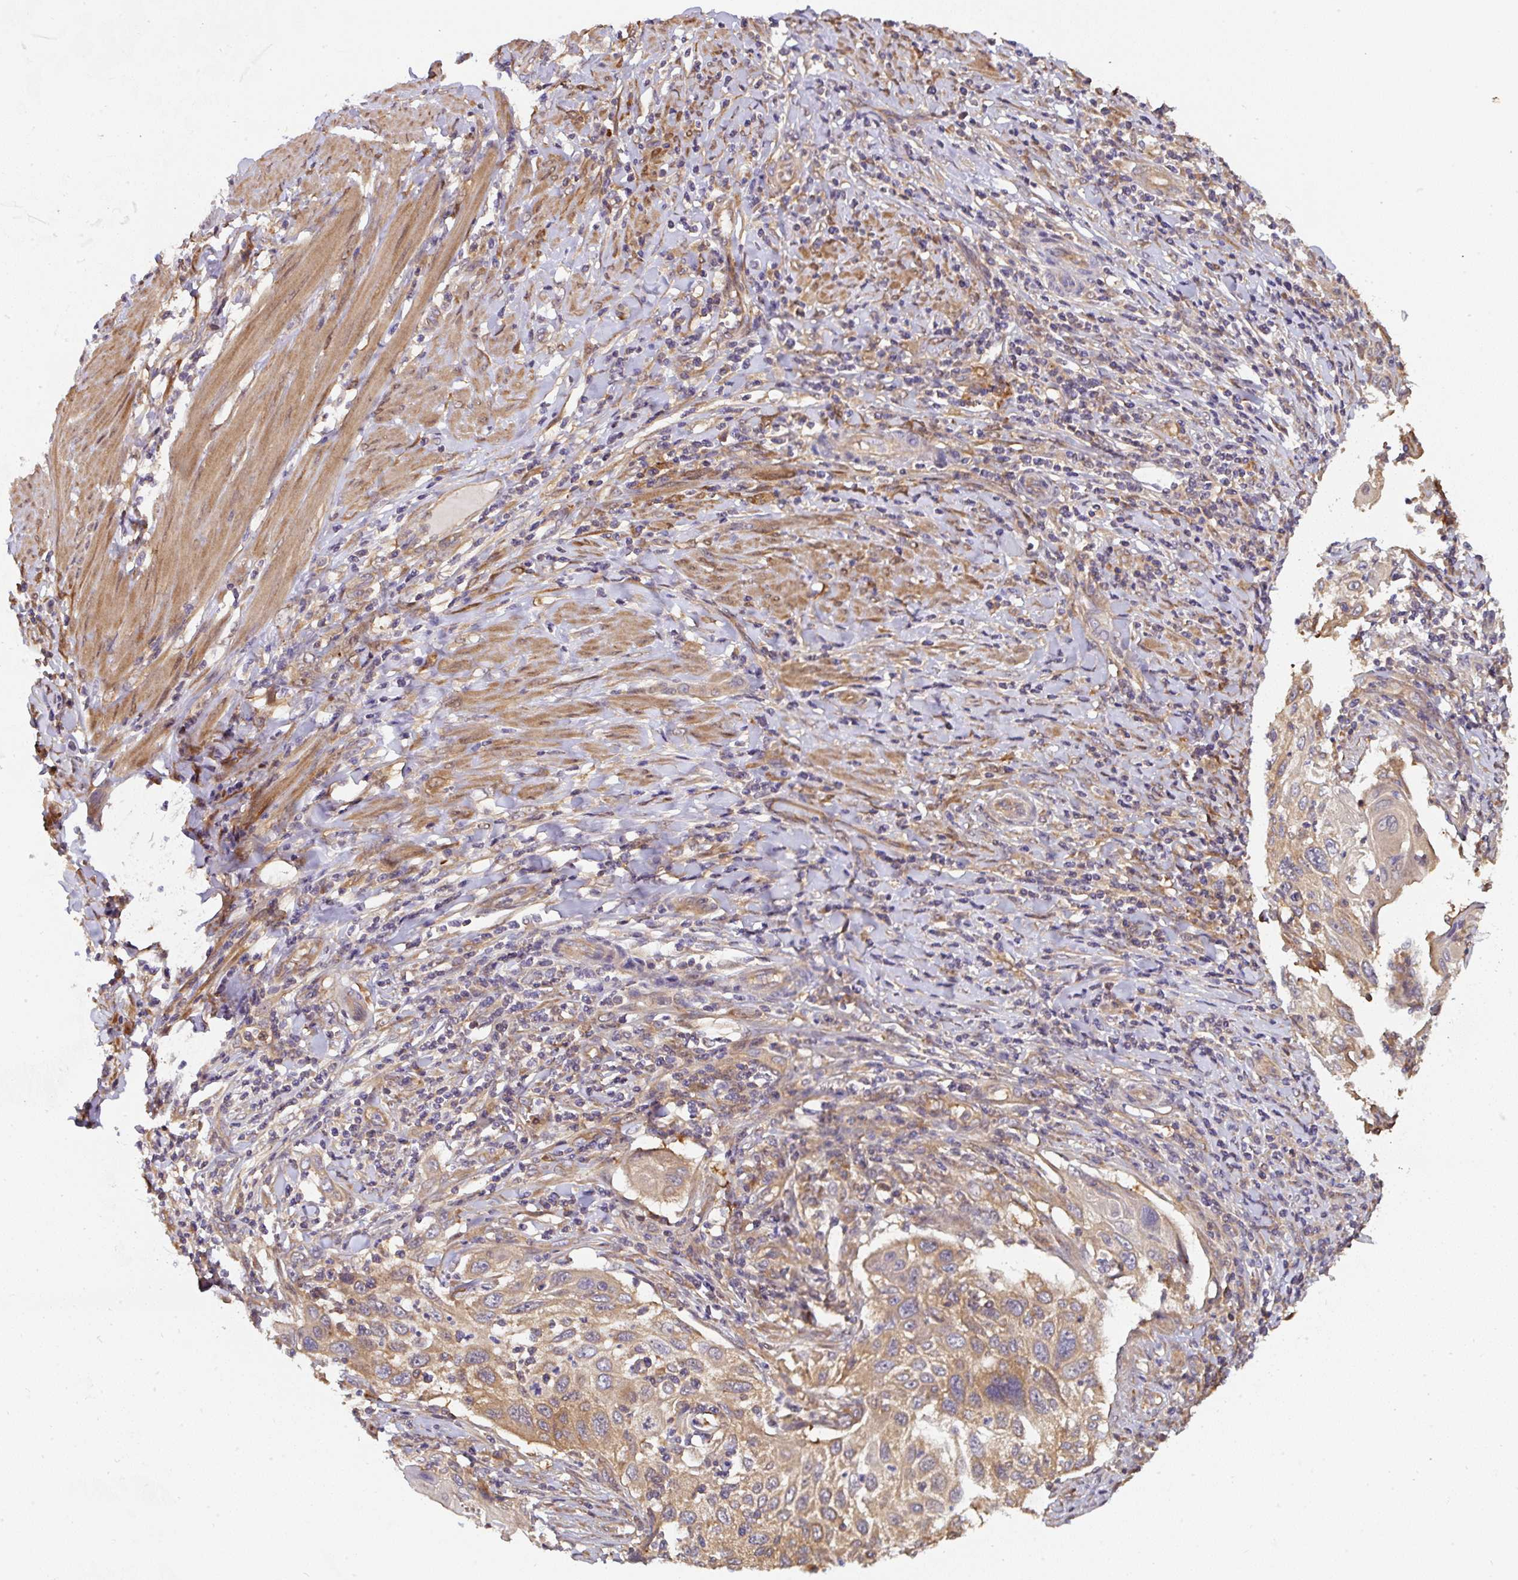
{"staining": {"intensity": "weak", "quantity": "25%-75%", "location": "cytoplasmic/membranous"}, "tissue": "cervical cancer", "cell_type": "Tumor cells", "image_type": "cancer", "snomed": [{"axis": "morphology", "description": "Squamous cell carcinoma, NOS"}, {"axis": "topography", "description": "Cervix"}], "caption": "The photomicrograph demonstrates immunohistochemical staining of cervical squamous cell carcinoma. There is weak cytoplasmic/membranous positivity is present in about 25%-75% of tumor cells. (Stains: DAB (3,3'-diaminobenzidine) in brown, nuclei in blue, Microscopy: brightfield microscopy at high magnification).", "gene": "ST13", "patient": {"sex": "female", "age": 70}}